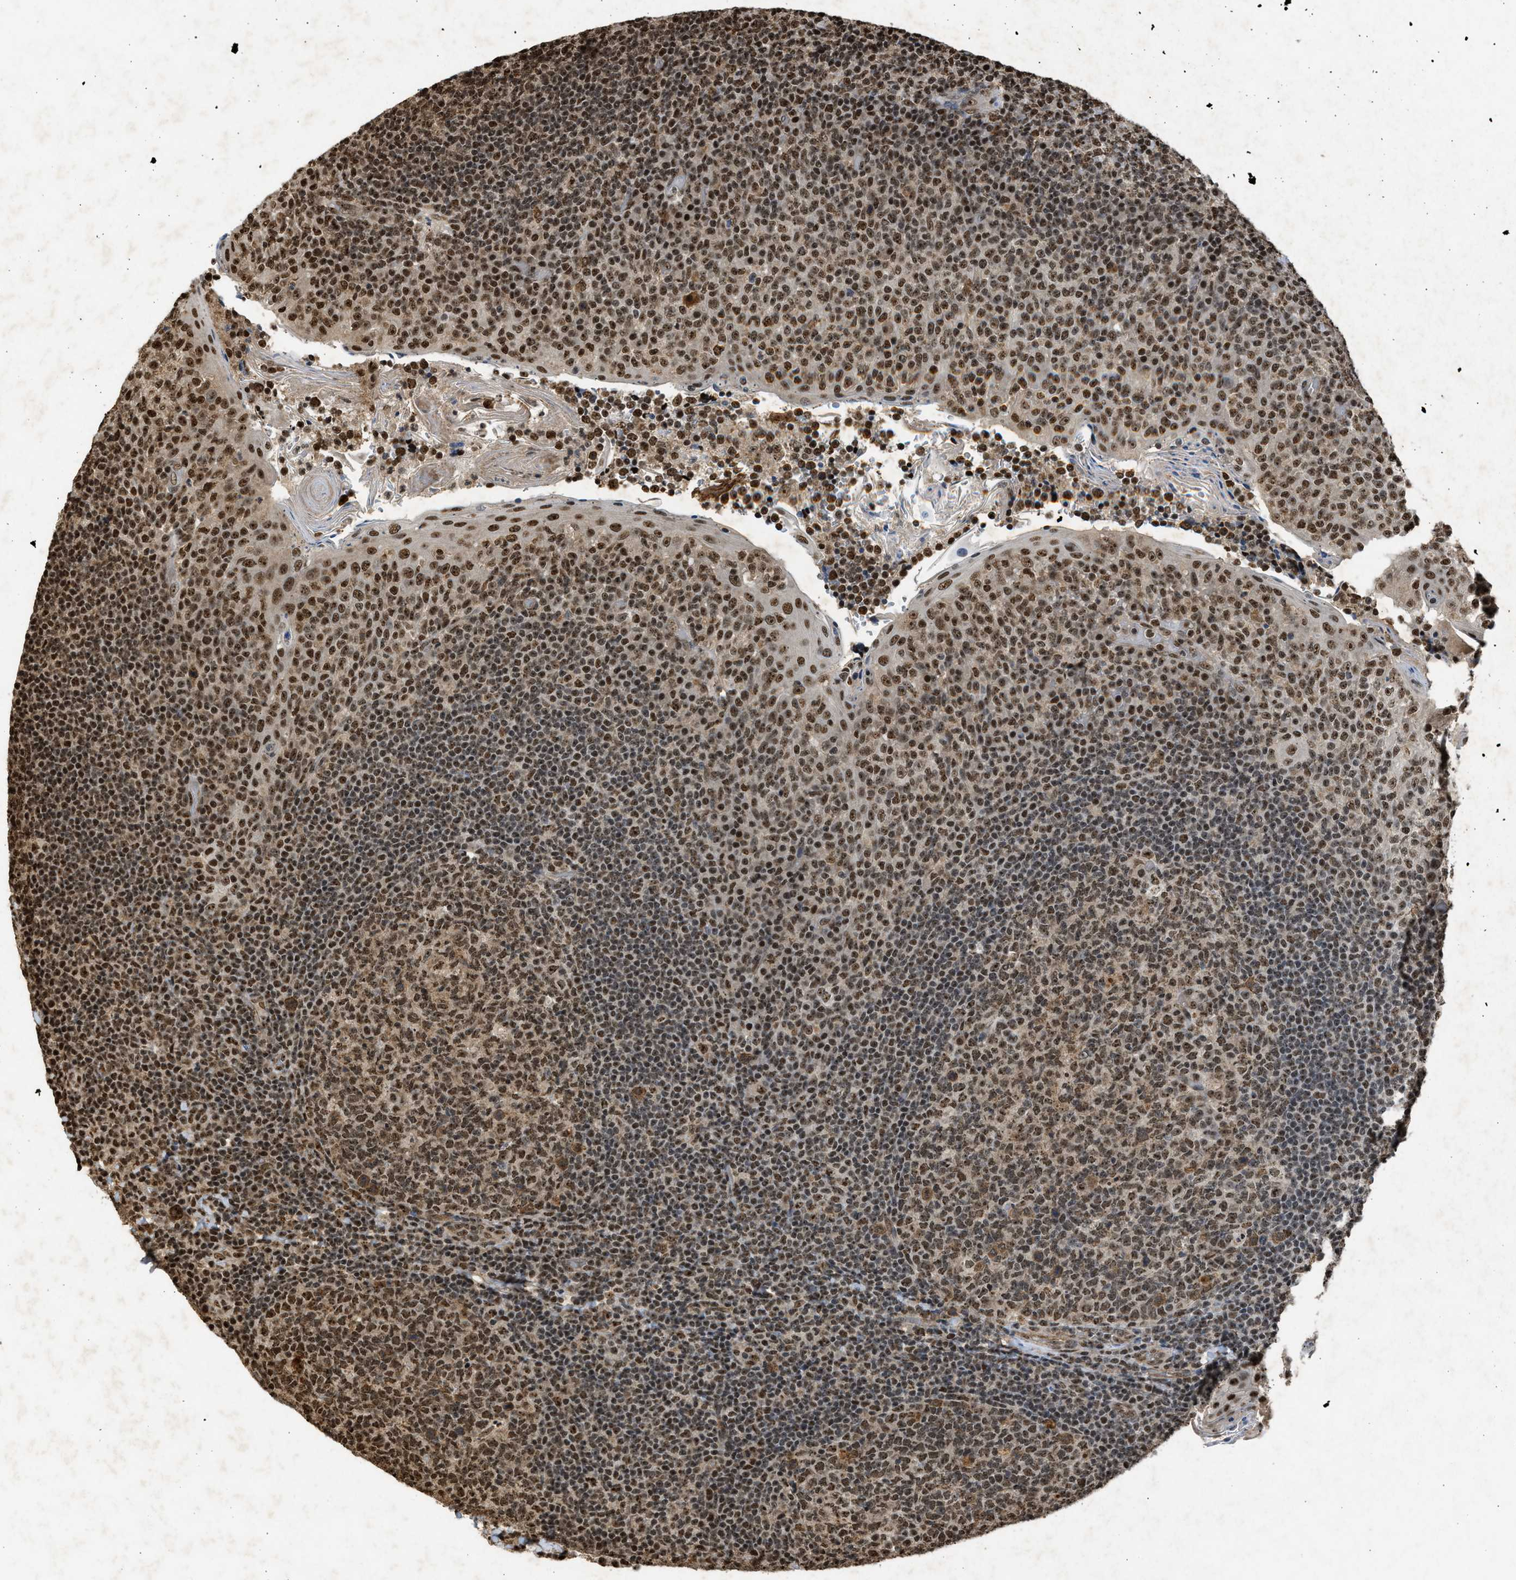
{"staining": {"intensity": "moderate", "quantity": ">75%", "location": "nuclear"}, "tissue": "tonsil", "cell_type": "Germinal center cells", "image_type": "normal", "snomed": [{"axis": "morphology", "description": "Normal tissue, NOS"}, {"axis": "topography", "description": "Tonsil"}], "caption": "Immunohistochemistry photomicrograph of normal tonsil: tonsil stained using immunohistochemistry shows medium levels of moderate protein expression localized specifically in the nuclear of germinal center cells, appearing as a nuclear brown color.", "gene": "TFDP2", "patient": {"sex": "female", "age": 19}}